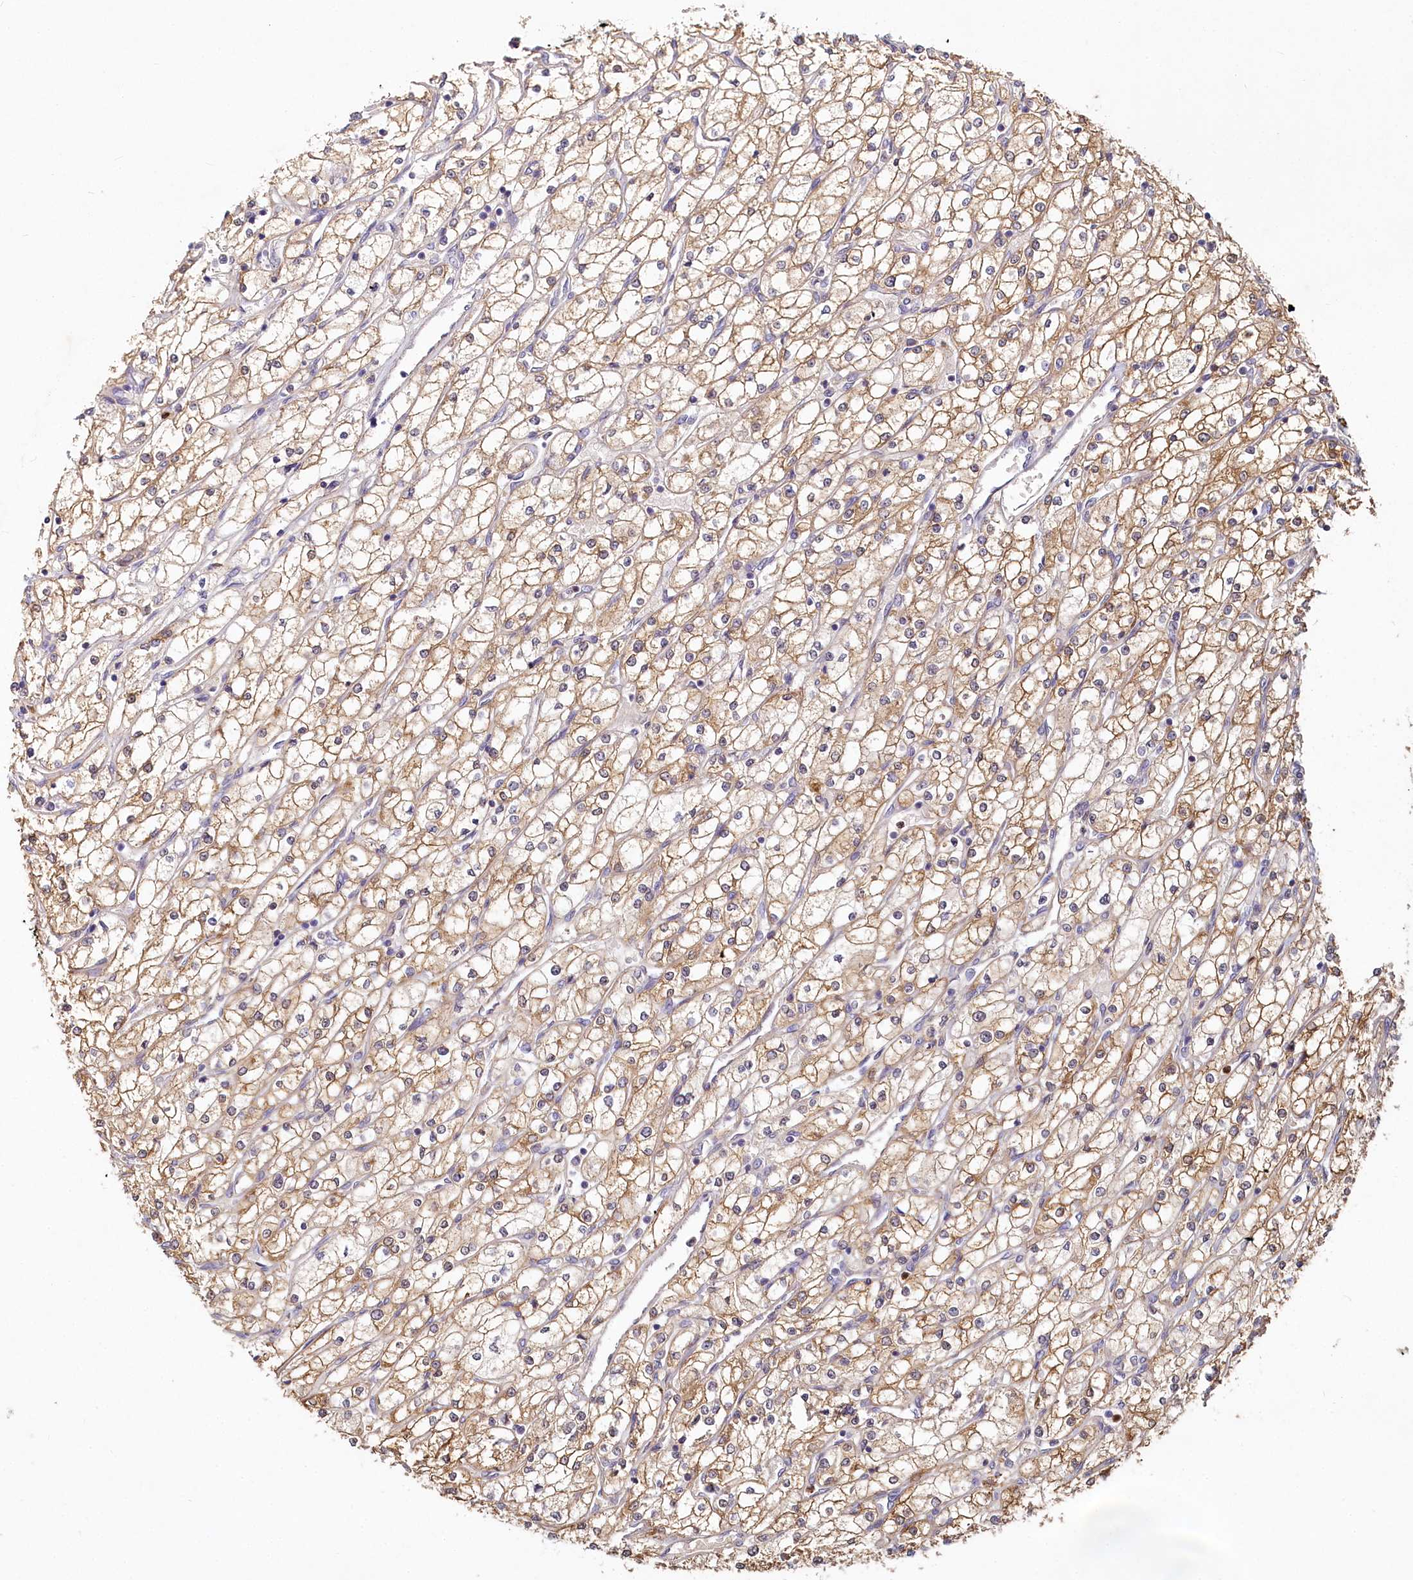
{"staining": {"intensity": "moderate", "quantity": ">75%", "location": "cytoplasmic/membranous"}, "tissue": "renal cancer", "cell_type": "Tumor cells", "image_type": "cancer", "snomed": [{"axis": "morphology", "description": "Adenocarcinoma, NOS"}, {"axis": "topography", "description": "Kidney"}], "caption": "High-magnification brightfield microscopy of renal adenocarcinoma stained with DAB (brown) and counterstained with hematoxylin (blue). tumor cells exhibit moderate cytoplasmic/membranous staining is seen in approximately>75% of cells.", "gene": "HERC3", "patient": {"sex": "male", "age": 80}}